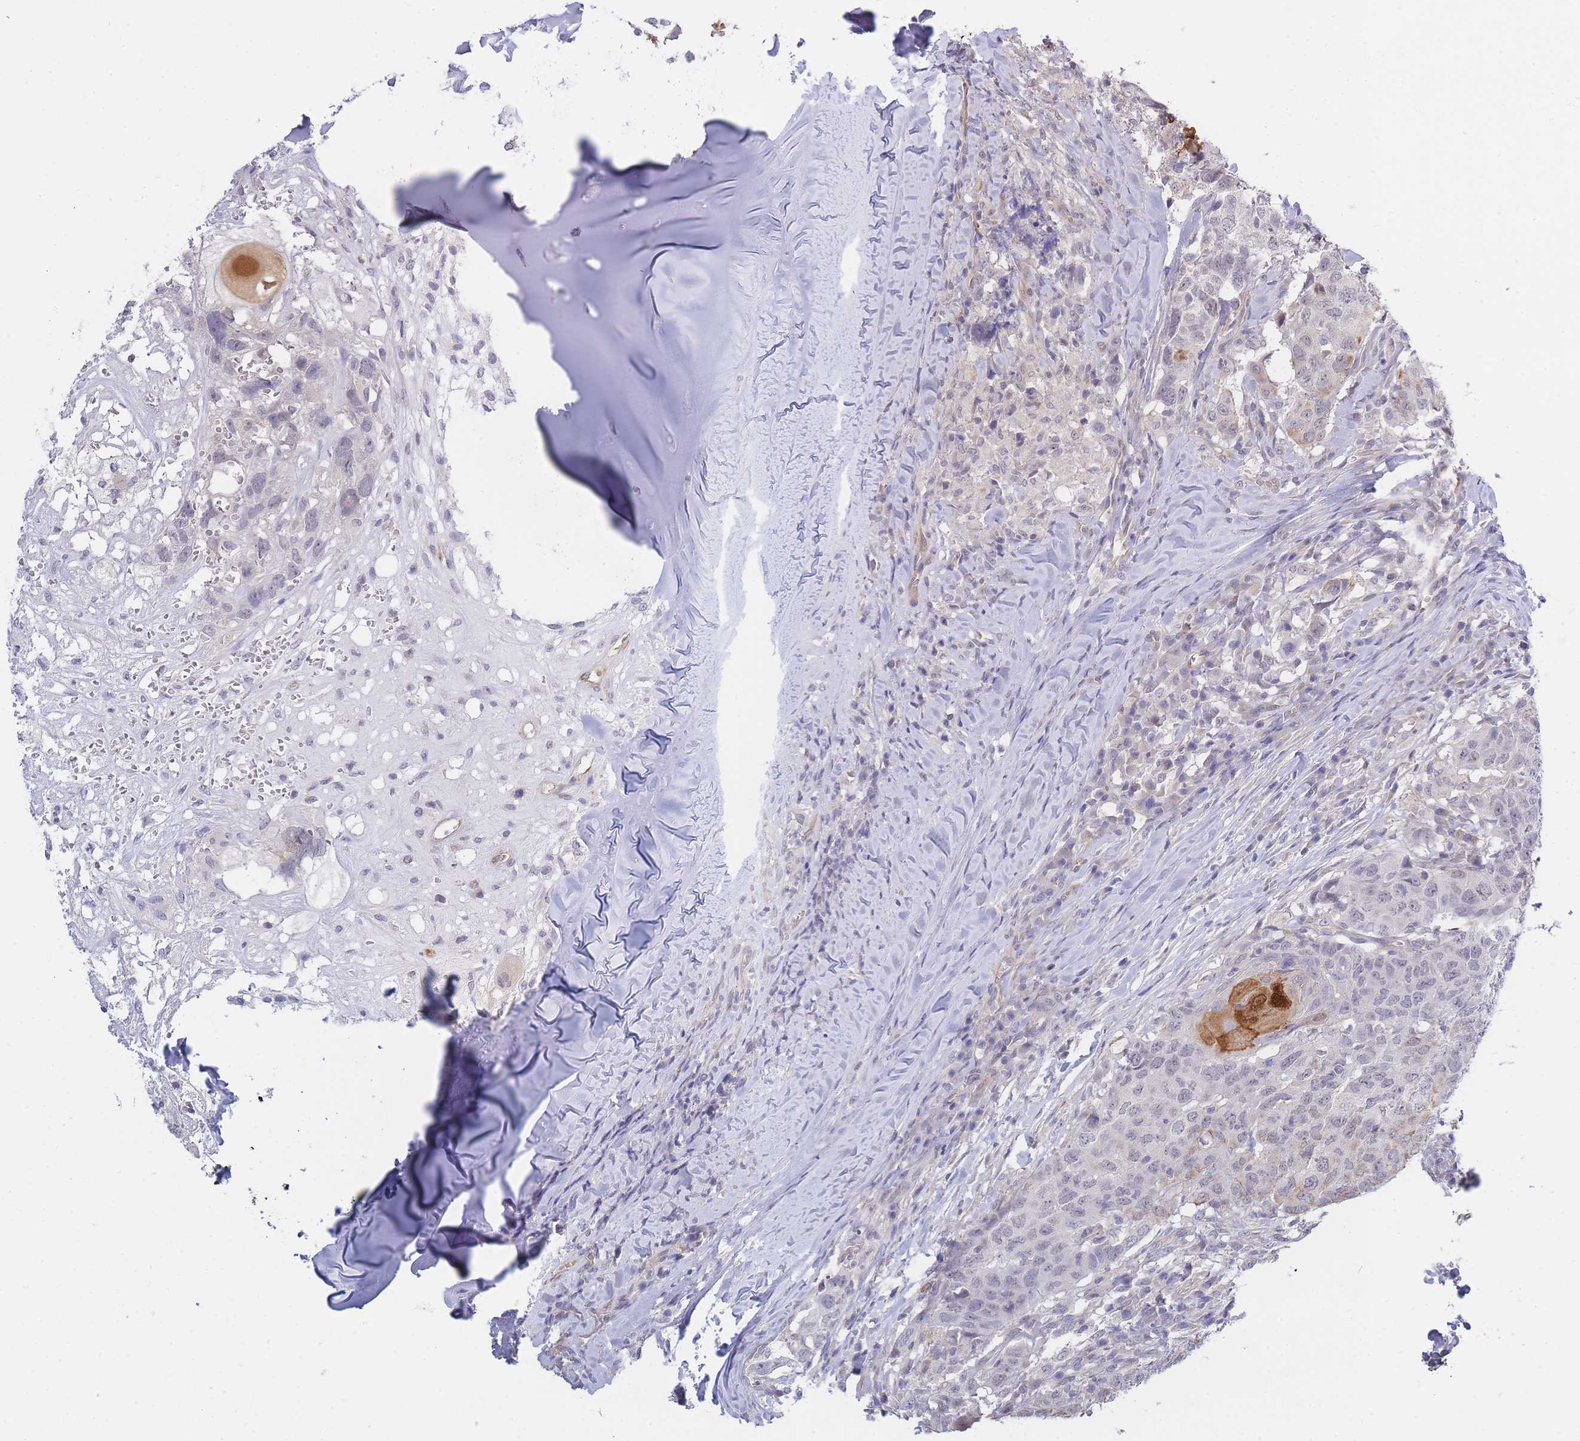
{"staining": {"intensity": "negative", "quantity": "none", "location": "none"}, "tissue": "head and neck cancer", "cell_type": "Tumor cells", "image_type": "cancer", "snomed": [{"axis": "morphology", "description": "Normal tissue, NOS"}, {"axis": "morphology", "description": "Squamous cell carcinoma, NOS"}, {"axis": "topography", "description": "Skeletal muscle"}, {"axis": "topography", "description": "Vascular tissue"}, {"axis": "topography", "description": "Peripheral nerve tissue"}, {"axis": "topography", "description": "Head-Neck"}], "caption": "The immunohistochemistry photomicrograph has no significant staining in tumor cells of head and neck cancer (squamous cell carcinoma) tissue.", "gene": "C19orf25", "patient": {"sex": "male", "age": 66}}